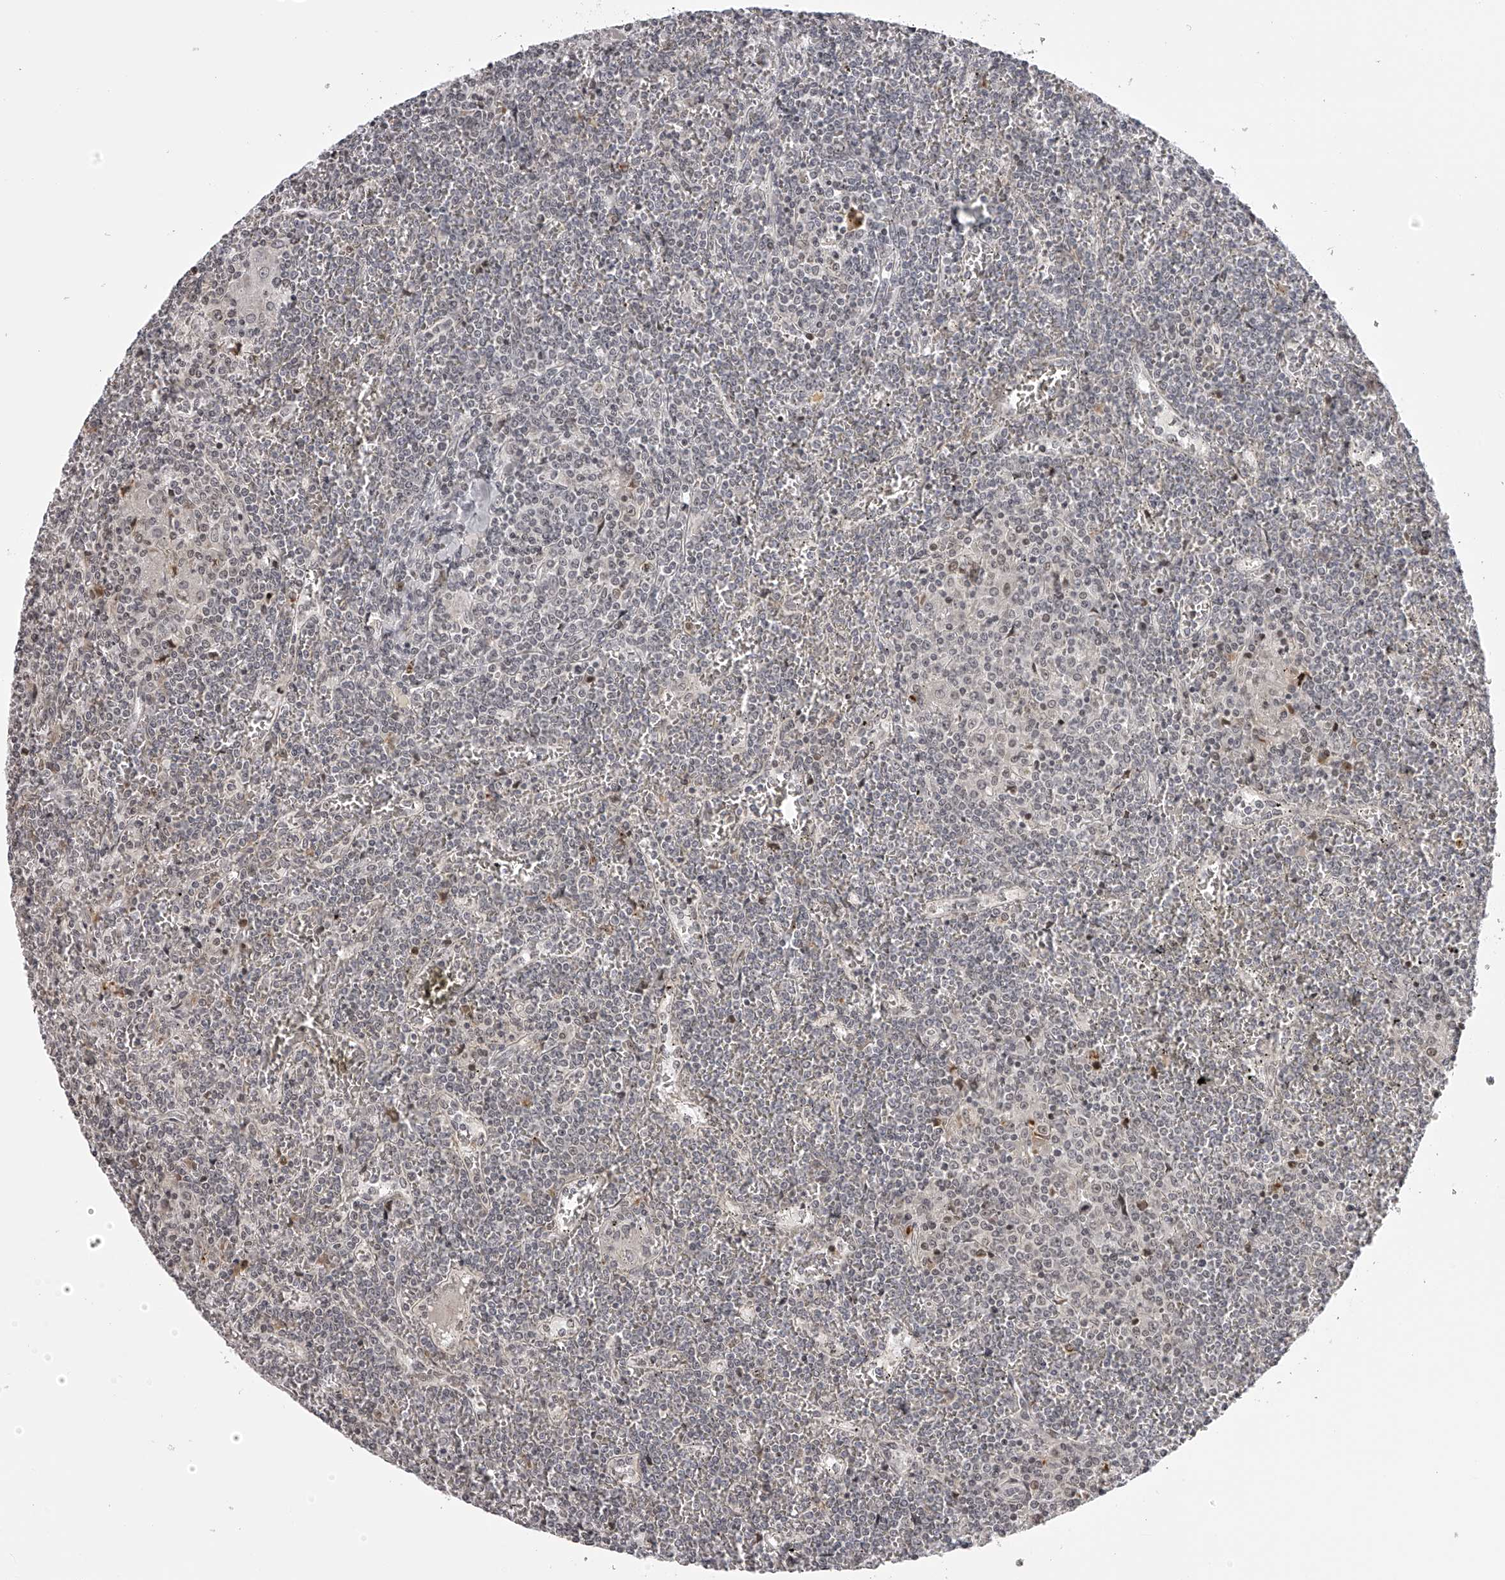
{"staining": {"intensity": "negative", "quantity": "none", "location": "none"}, "tissue": "lymphoma", "cell_type": "Tumor cells", "image_type": "cancer", "snomed": [{"axis": "morphology", "description": "Malignant lymphoma, non-Hodgkin's type, Low grade"}, {"axis": "topography", "description": "Spleen"}], "caption": "DAB immunohistochemical staining of lymphoma demonstrates no significant positivity in tumor cells.", "gene": "ODF2L", "patient": {"sex": "female", "age": 19}}